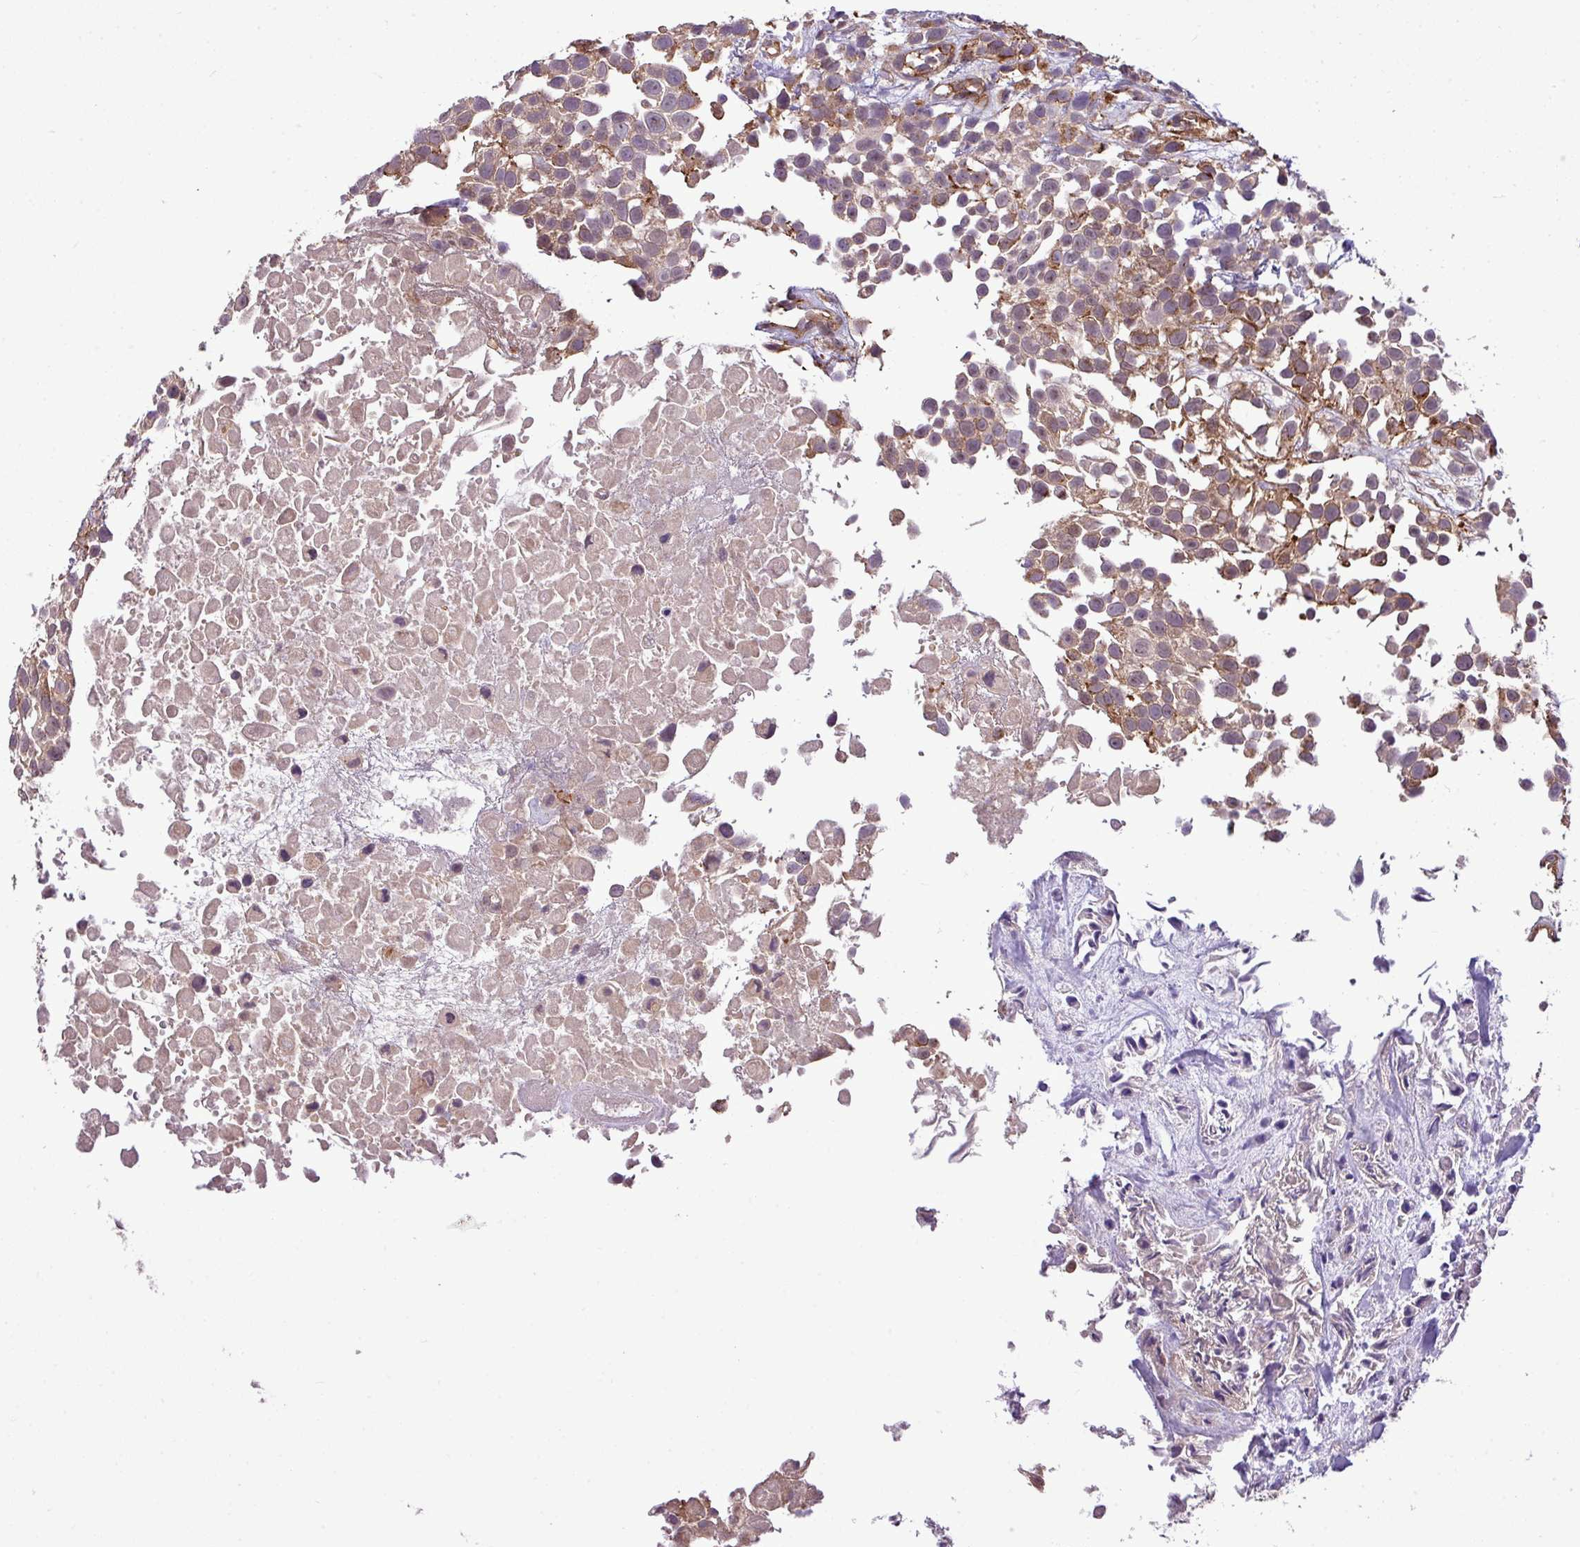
{"staining": {"intensity": "moderate", "quantity": "<25%", "location": "cytoplasmic/membranous"}, "tissue": "urothelial cancer", "cell_type": "Tumor cells", "image_type": "cancer", "snomed": [{"axis": "morphology", "description": "Urothelial carcinoma, High grade"}, {"axis": "topography", "description": "Urinary bladder"}], "caption": "This is an image of immunohistochemistry (IHC) staining of high-grade urothelial carcinoma, which shows moderate expression in the cytoplasmic/membranous of tumor cells.", "gene": "XIAP", "patient": {"sex": "male", "age": 56}}